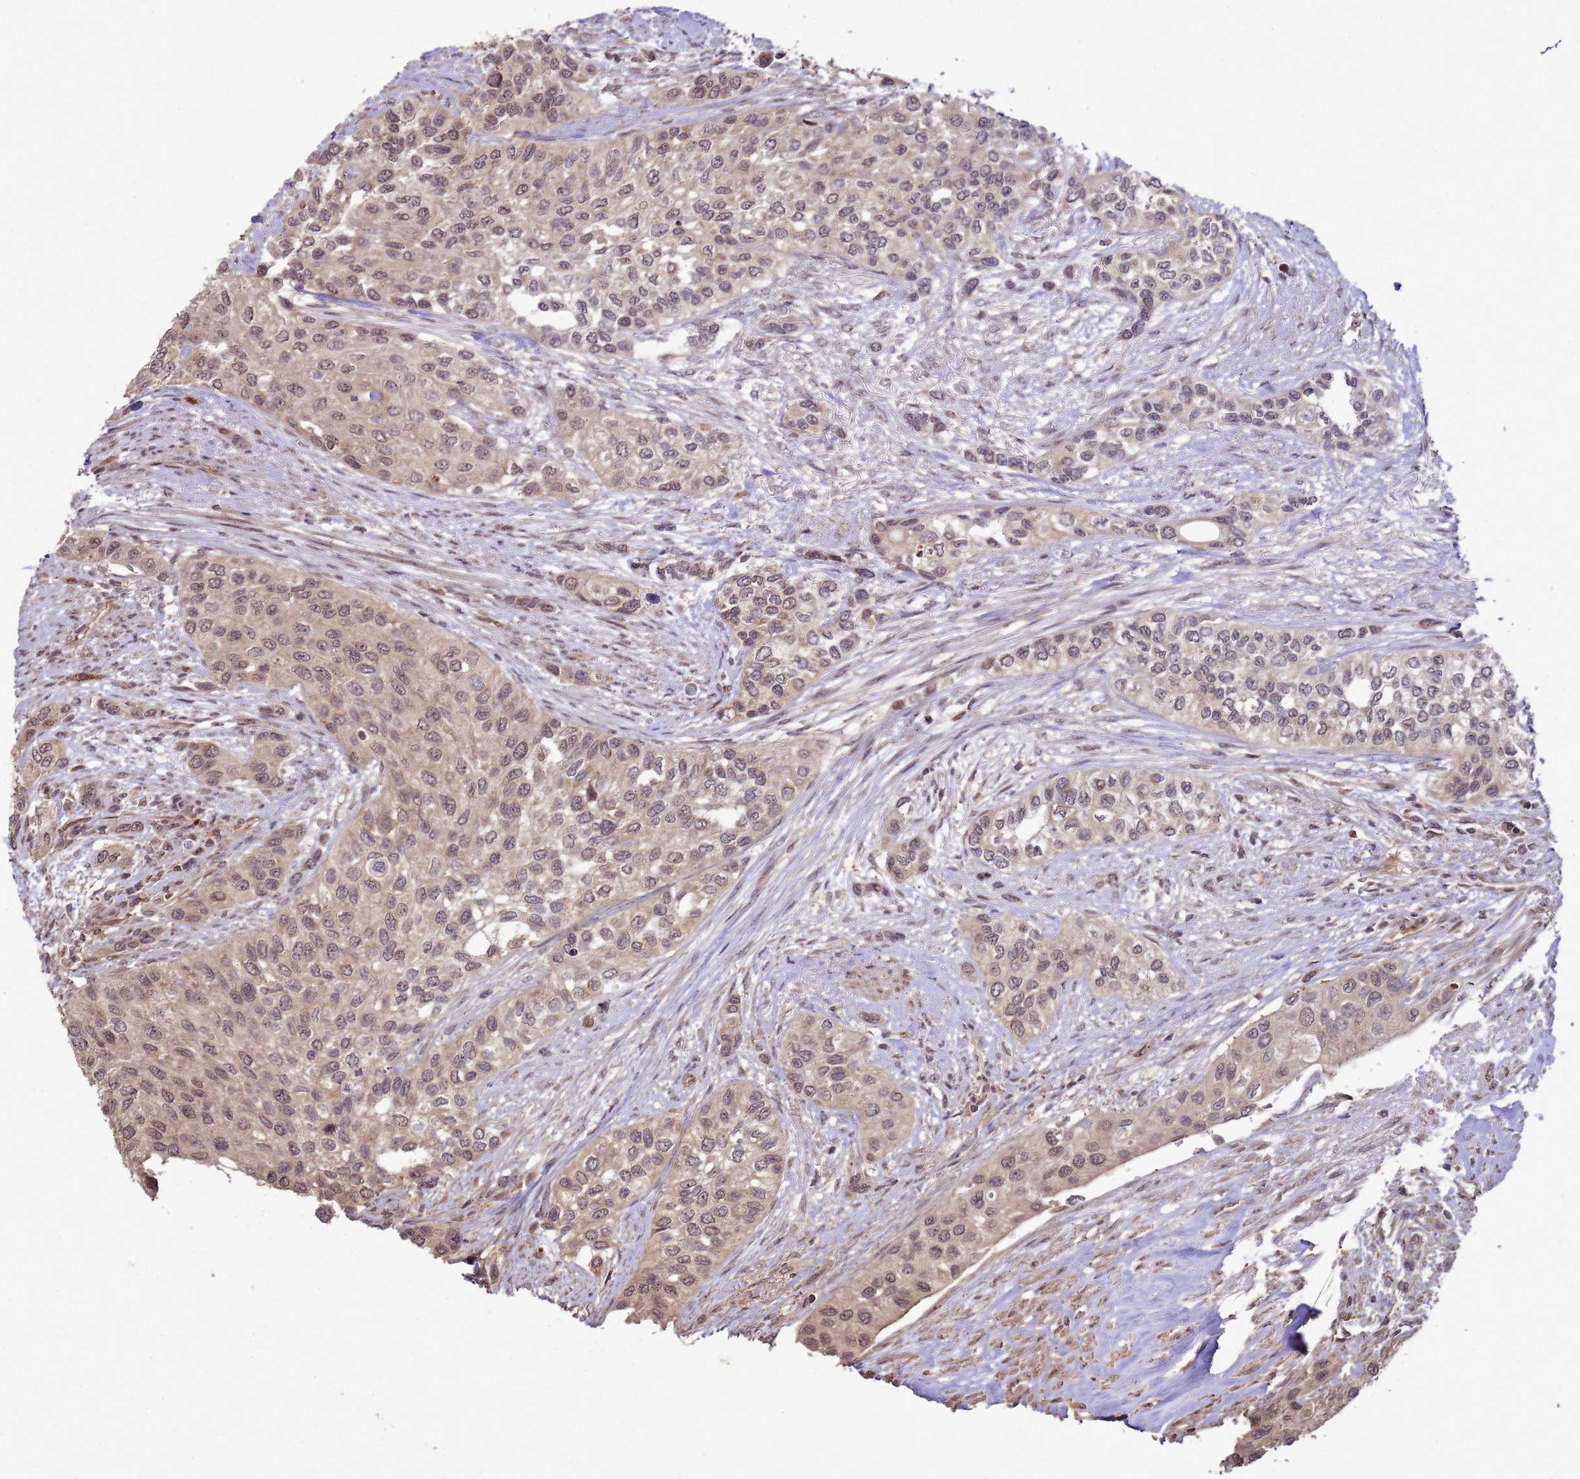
{"staining": {"intensity": "weak", "quantity": ">75%", "location": "nuclear"}, "tissue": "urothelial cancer", "cell_type": "Tumor cells", "image_type": "cancer", "snomed": [{"axis": "morphology", "description": "Normal tissue, NOS"}, {"axis": "morphology", "description": "Urothelial carcinoma, High grade"}, {"axis": "topography", "description": "Vascular tissue"}, {"axis": "topography", "description": "Urinary bladder"}], "caption": "The immunohistochemical stain shows weak nuclear expression in tumor cells of urothelial cancer tissue. The staining was performed using DAB to visualize the protein expression in brown, while the nuclei were stained in blue with hematoxylin (Magnification: 20x).", "gene": "CRBN", "patient": {"sex": "female", "age": 56}}